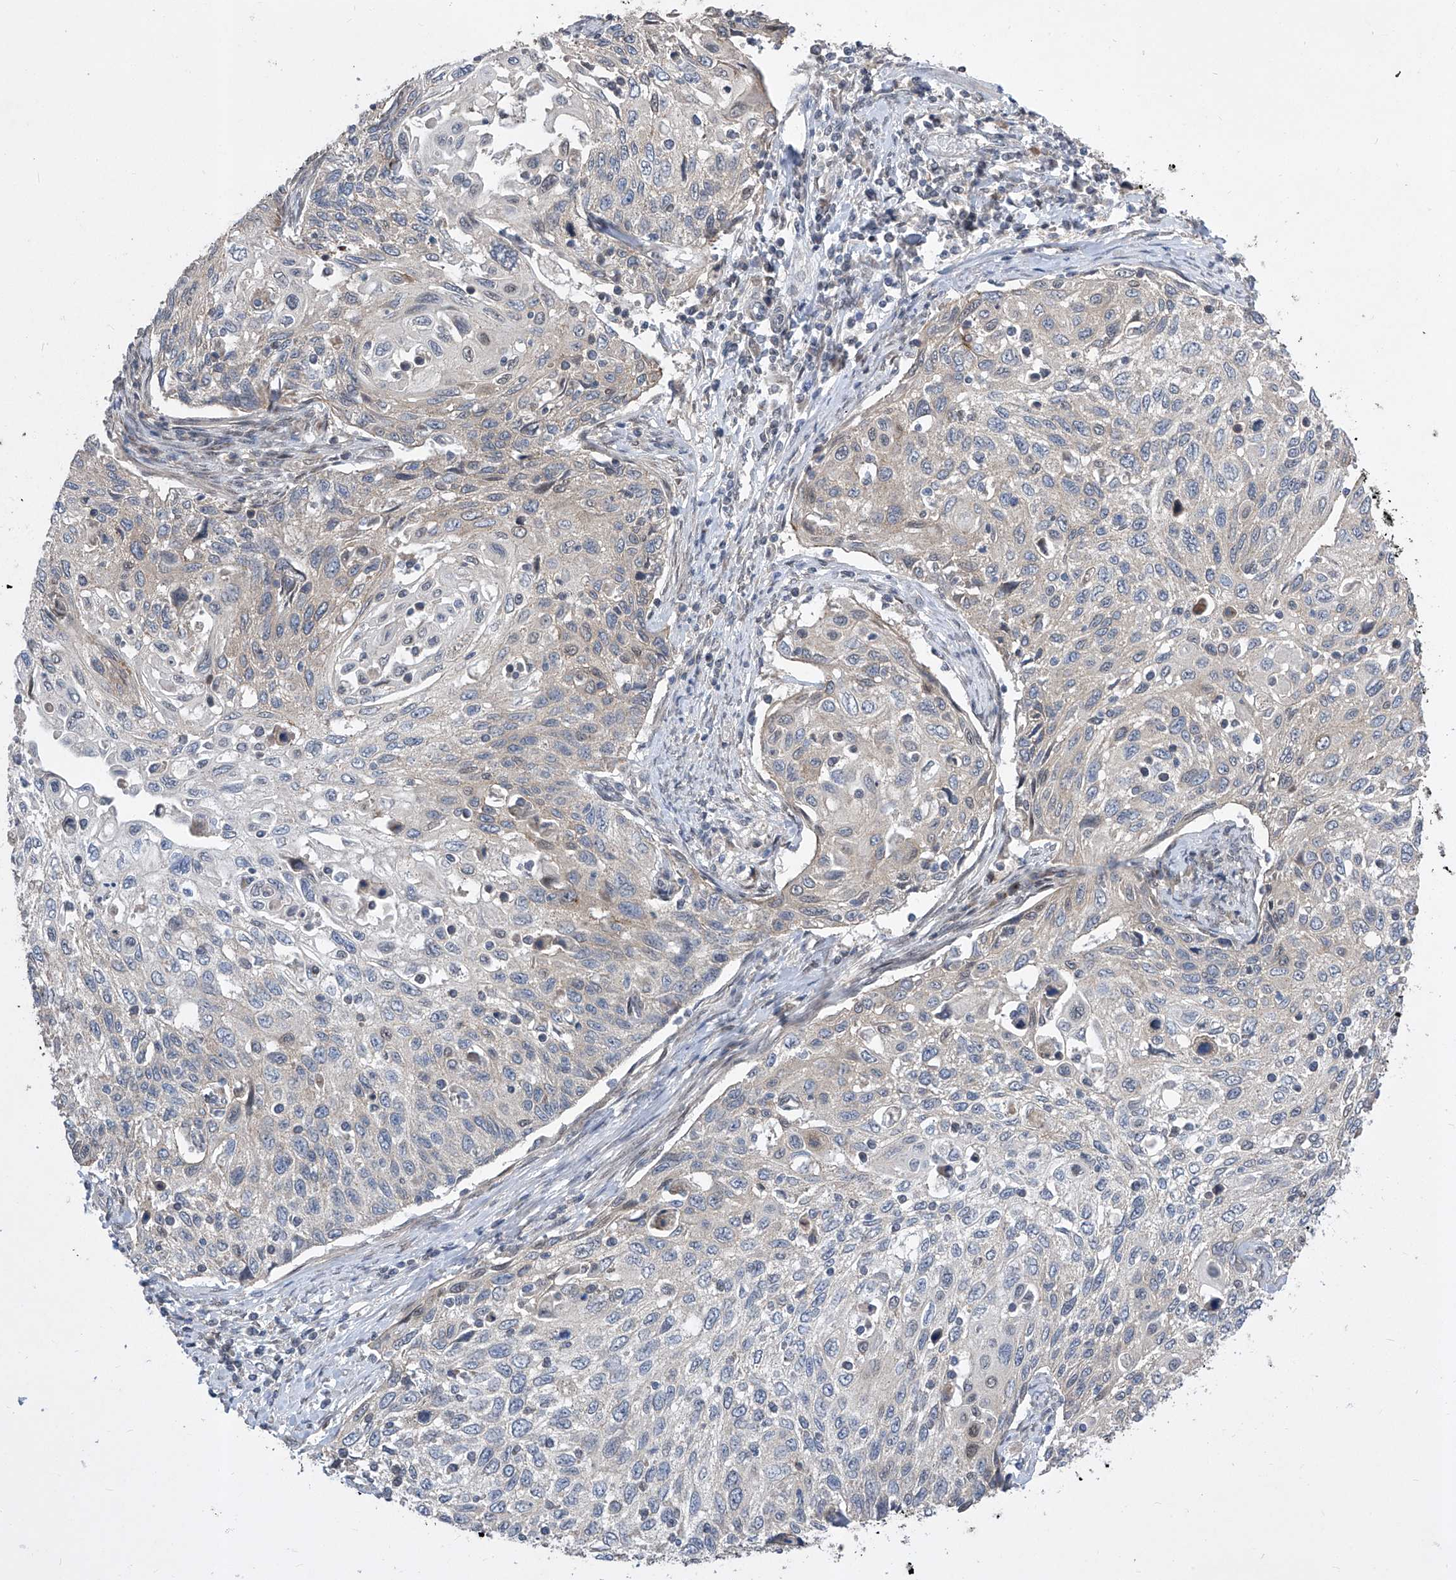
{"staining": {"intensity": "weak", "quantity": "<25%", "location": "cytoplasmic/membranous"}, "tissue": "cervical cancer", "cell_type": "Tumor cells", "image_type": "cancer", "snomed": [{"axis": "morphology", "description": "Squamous cell carcinoma, NOS"}, {"axis": "topography", "description": "Cervix"}], "caption": "The histopathology image exhibits no significant expression in tumor cells of cervical cancer (squamous cell carcinoma).", "gene": "CETN2", "patient": {"sex": "female", "age": 70}}